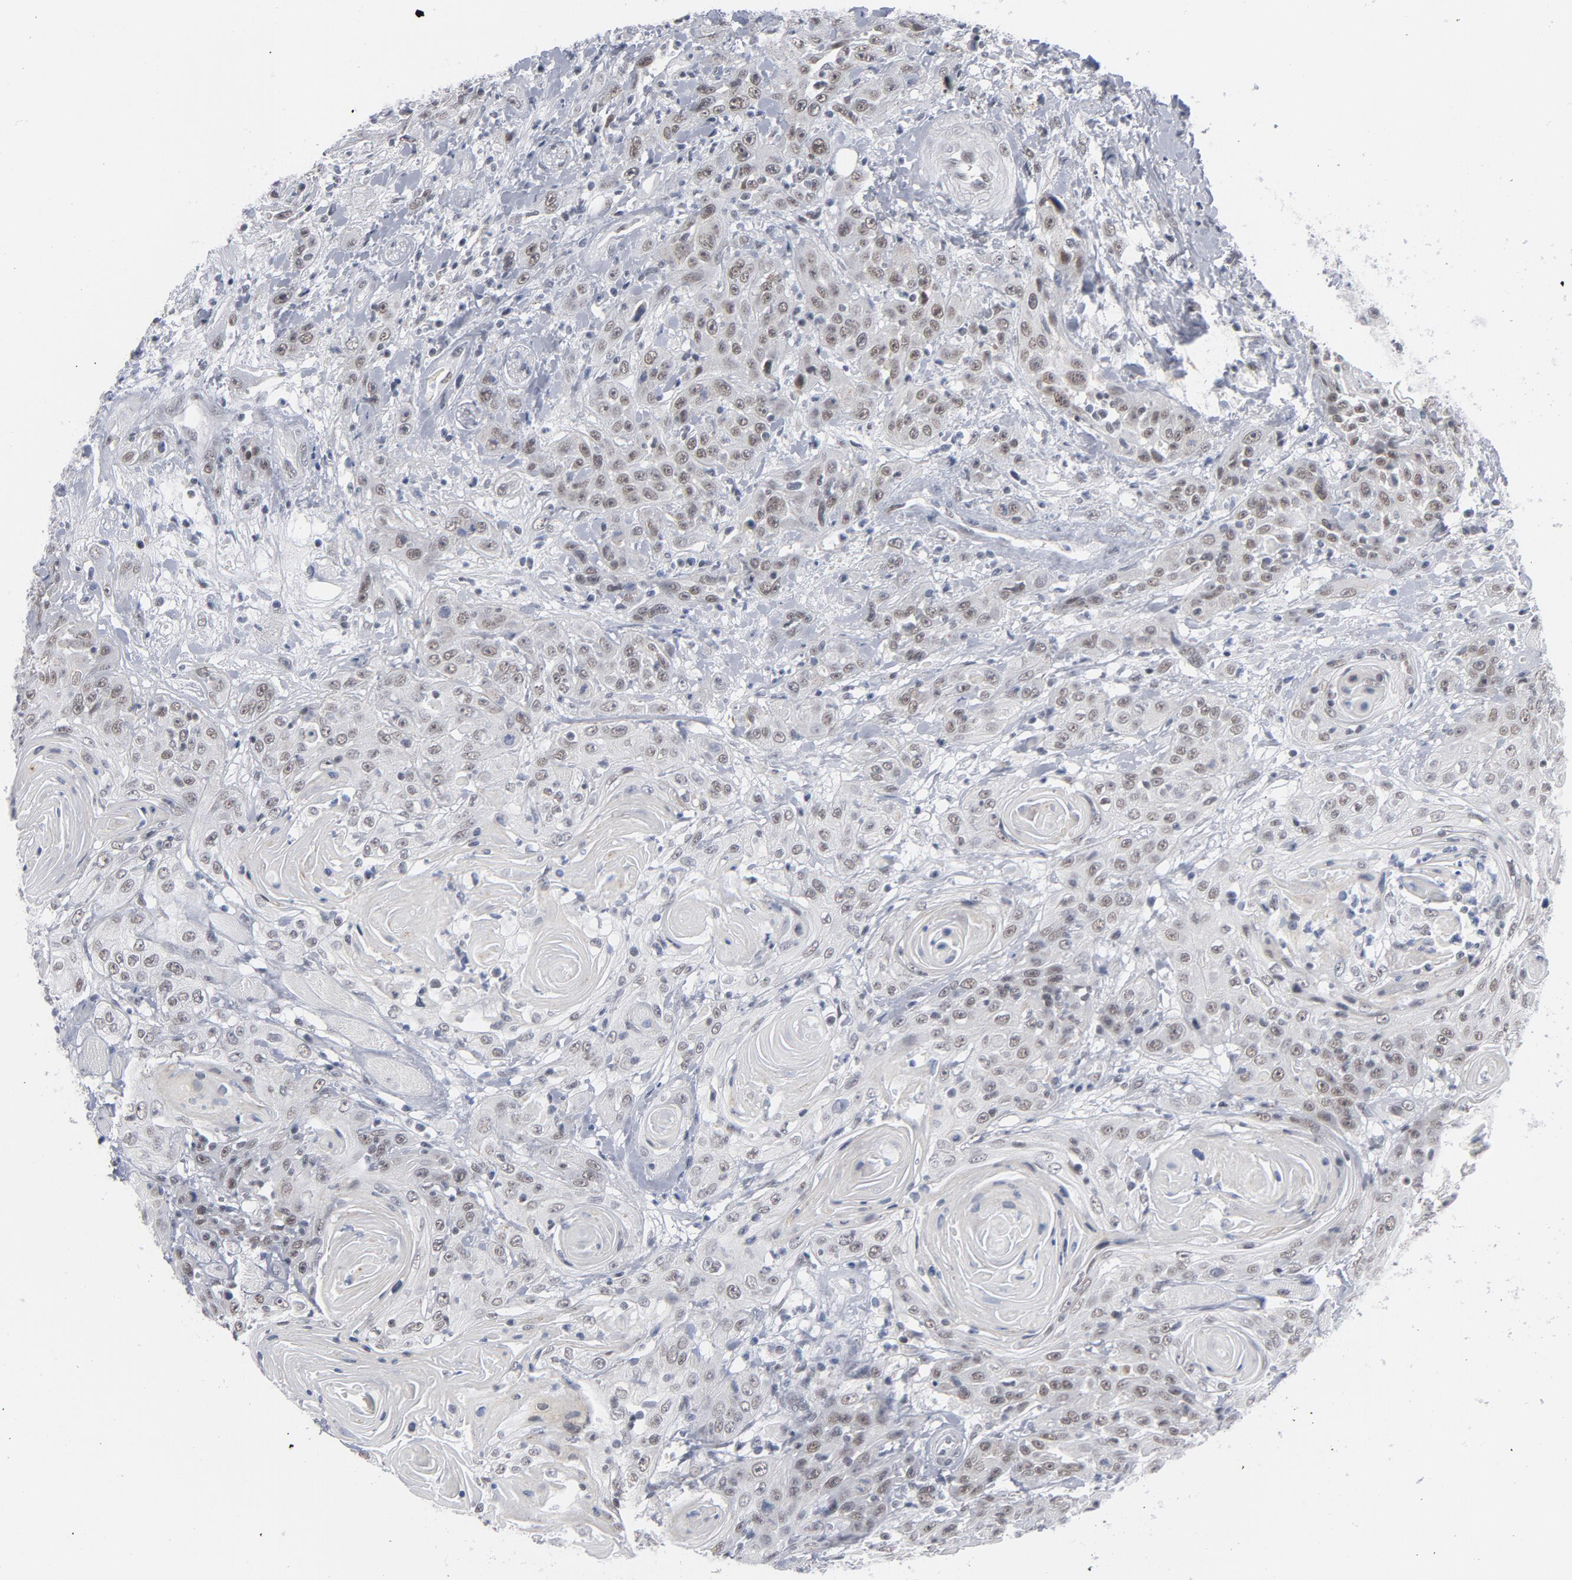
{"staining": {"intensity": "moderate", "quantity": "25%-75%", "location": "nuclear"}, "tissue": "head and neck cancer", "cell_type": "Tumor cells", "image_type": "cancer", "snomed": [{"axis": "morphology", "description": "Squamous cell carcinoma, NOS"}, {"axis": "topography", "description": "Head-Neck"}], "caption": "The histopathology image demonstrates staining of head and neck cancer, revealing moderate nuclear protein positivity (brown color) within tumor cells. Using DAB (brown) and hematoxylin (blue) stains, captured at high magnification using brightfield microscopy.", "gene": "BAP1", "patient": {"sex": "female", "age": 84}}